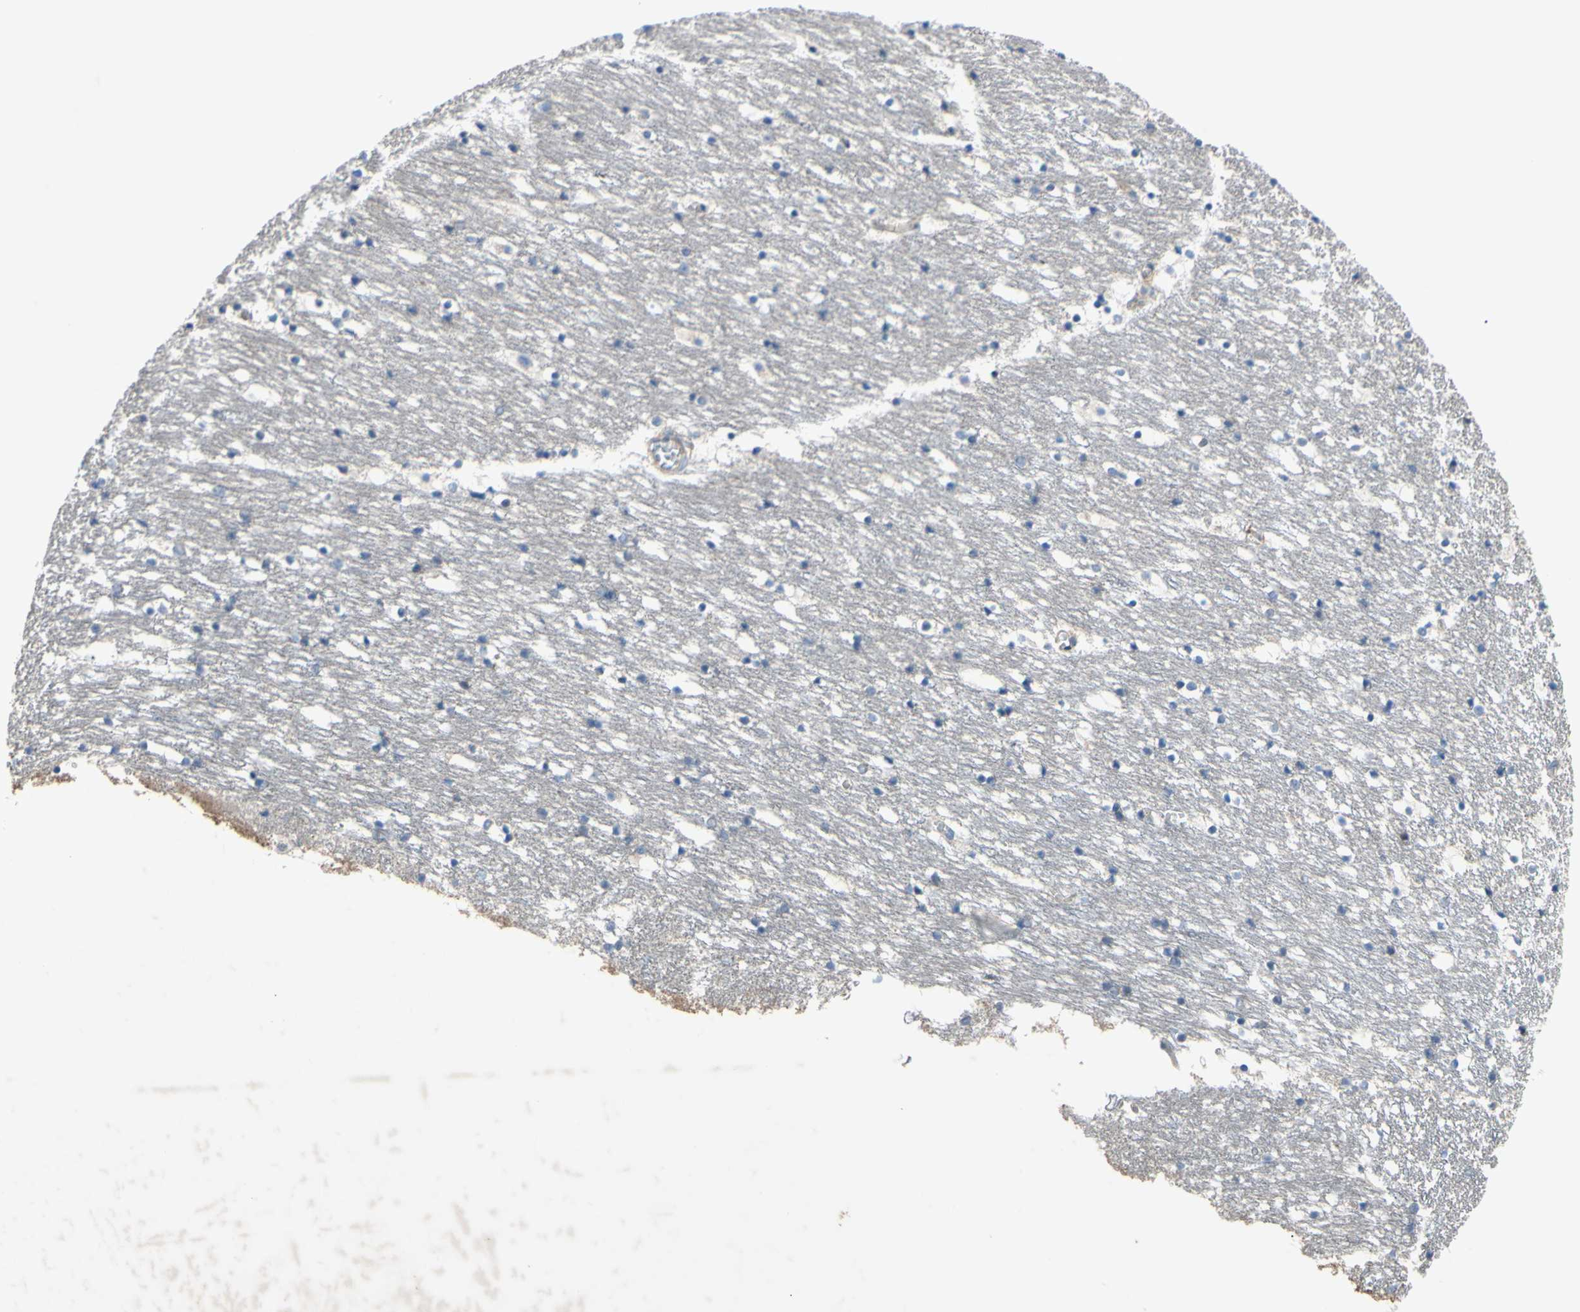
{"staining": {"intensity": "negative", "quantity": "none", "location": "none"}, "tissue": "caudate", "cell_type": "Glial cells", "image_type": "normal", "snomed": [{"axis": "morphology", "description": "Normal tissue, NOS"}, {"axis": "topography", "description": "Lateral ventricle wall"}], "caption": "IHC micrograph of normal caudate: human caudate stained with DAB (3,3'-diaminobenzidine) demonstrates no significant protein positivity in glial cells.", "gene": "HILPDA", "patient": {"sex": "male", "age": 45}}